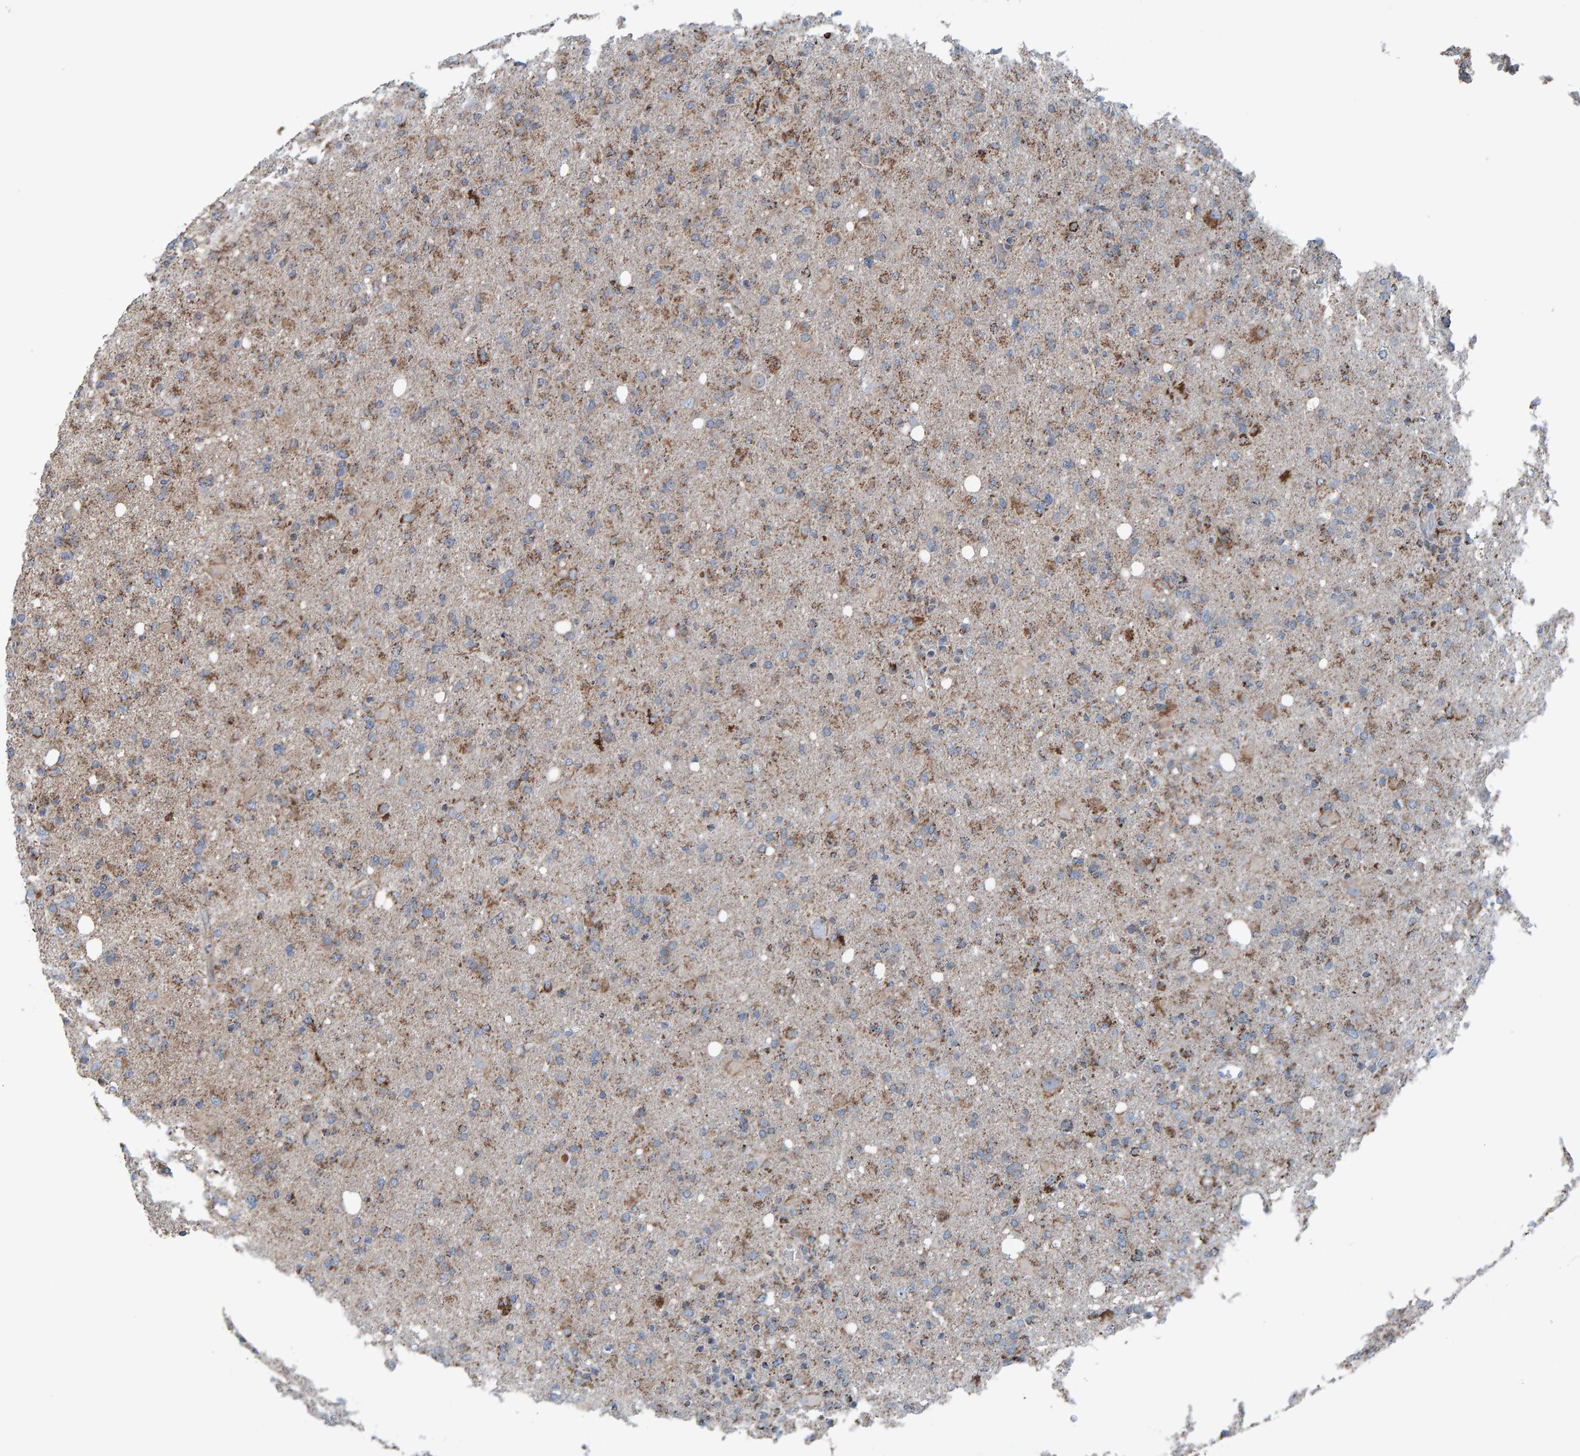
{"staining": {"intensity": "moderate", "quantity": "25%-75%", "location": "cytoplasmic/membranous"}, "tissue": "glioma", "cell_type": "Tumor cells", "image_type": "cancer", "snomed": [{"axis": "morphology", "description": "Glioma, malignant, High grade"}, {"axis": "topography", "description": "Brain"}], "caption": "The micrograph exhibits a brown stain indicating the presence of a protein in the cytoplasmic/membranous of tumor cells in glioma. Using DAB (3,3'-diaminobenzidine) (brown) and hematoxylin (blue) stains, captured at high magnification using brightfield microscopy.", "gene": "ZNF48", "patient": {"sex": "female", "age": 57}}